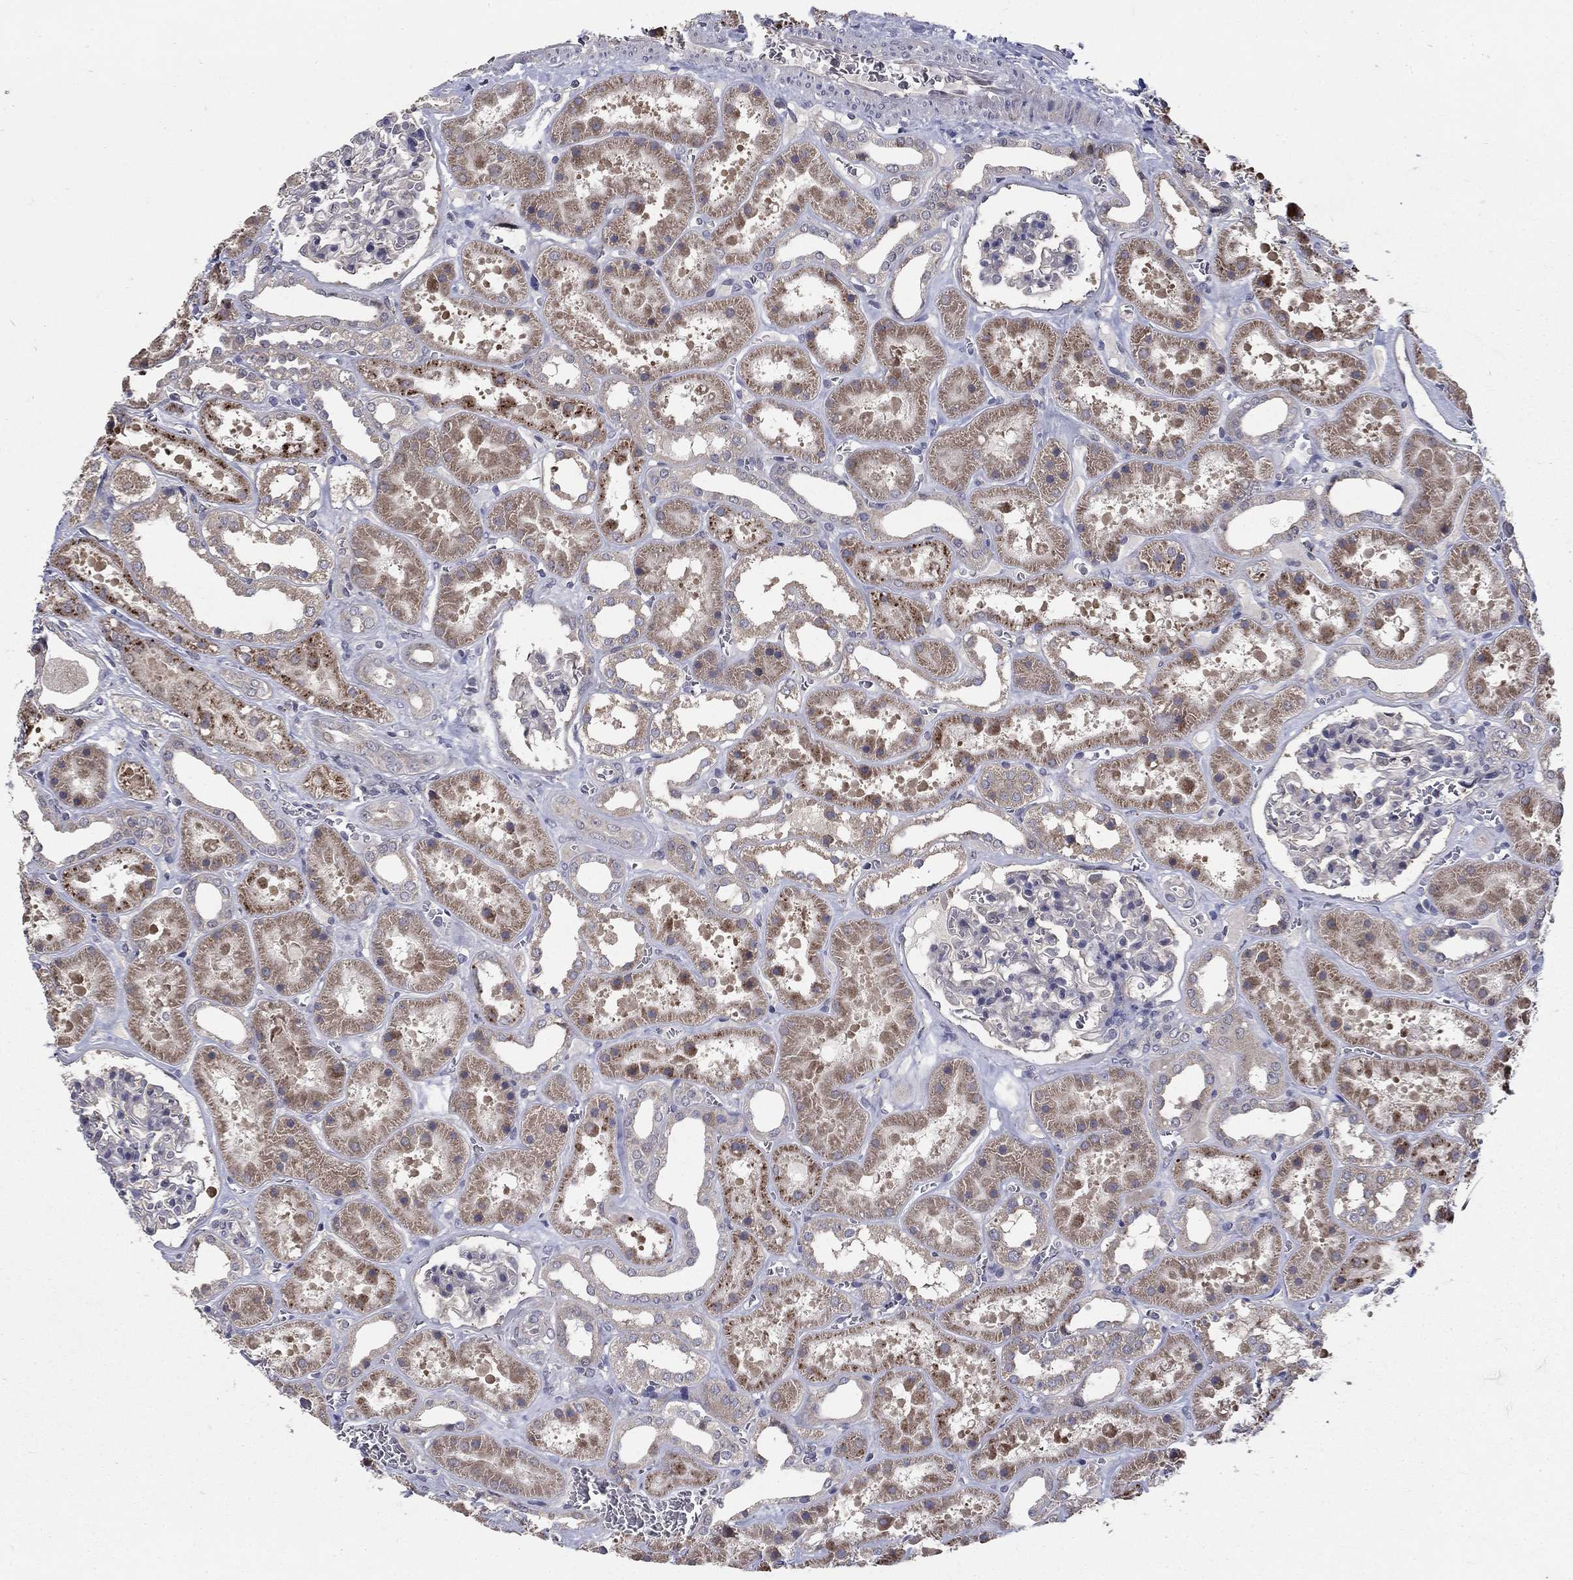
{"staining": {"intensity": "negative", "quantity": "none", "location": "none"}, "tissue": "kidney", "cell_type": "Cells in glomeruli", "image_type": "normal", "snomed": [{"axis": "morphology", "description": "Normal tissue, NOS"}, {"axis": "topography", "description": "Kidney"}], "caption": "Immunohistochemistry photomicrograph of normal kidney stained for a protein (brown), which exhibits no staining in cells in glomeruli. (Brightfield microscopy of DAB (3,3'-diaminobenzidine) immunohistochemistry at high magnification).", "gene": "FAM3B", "patient": {"sex": "female", "age": 41}}